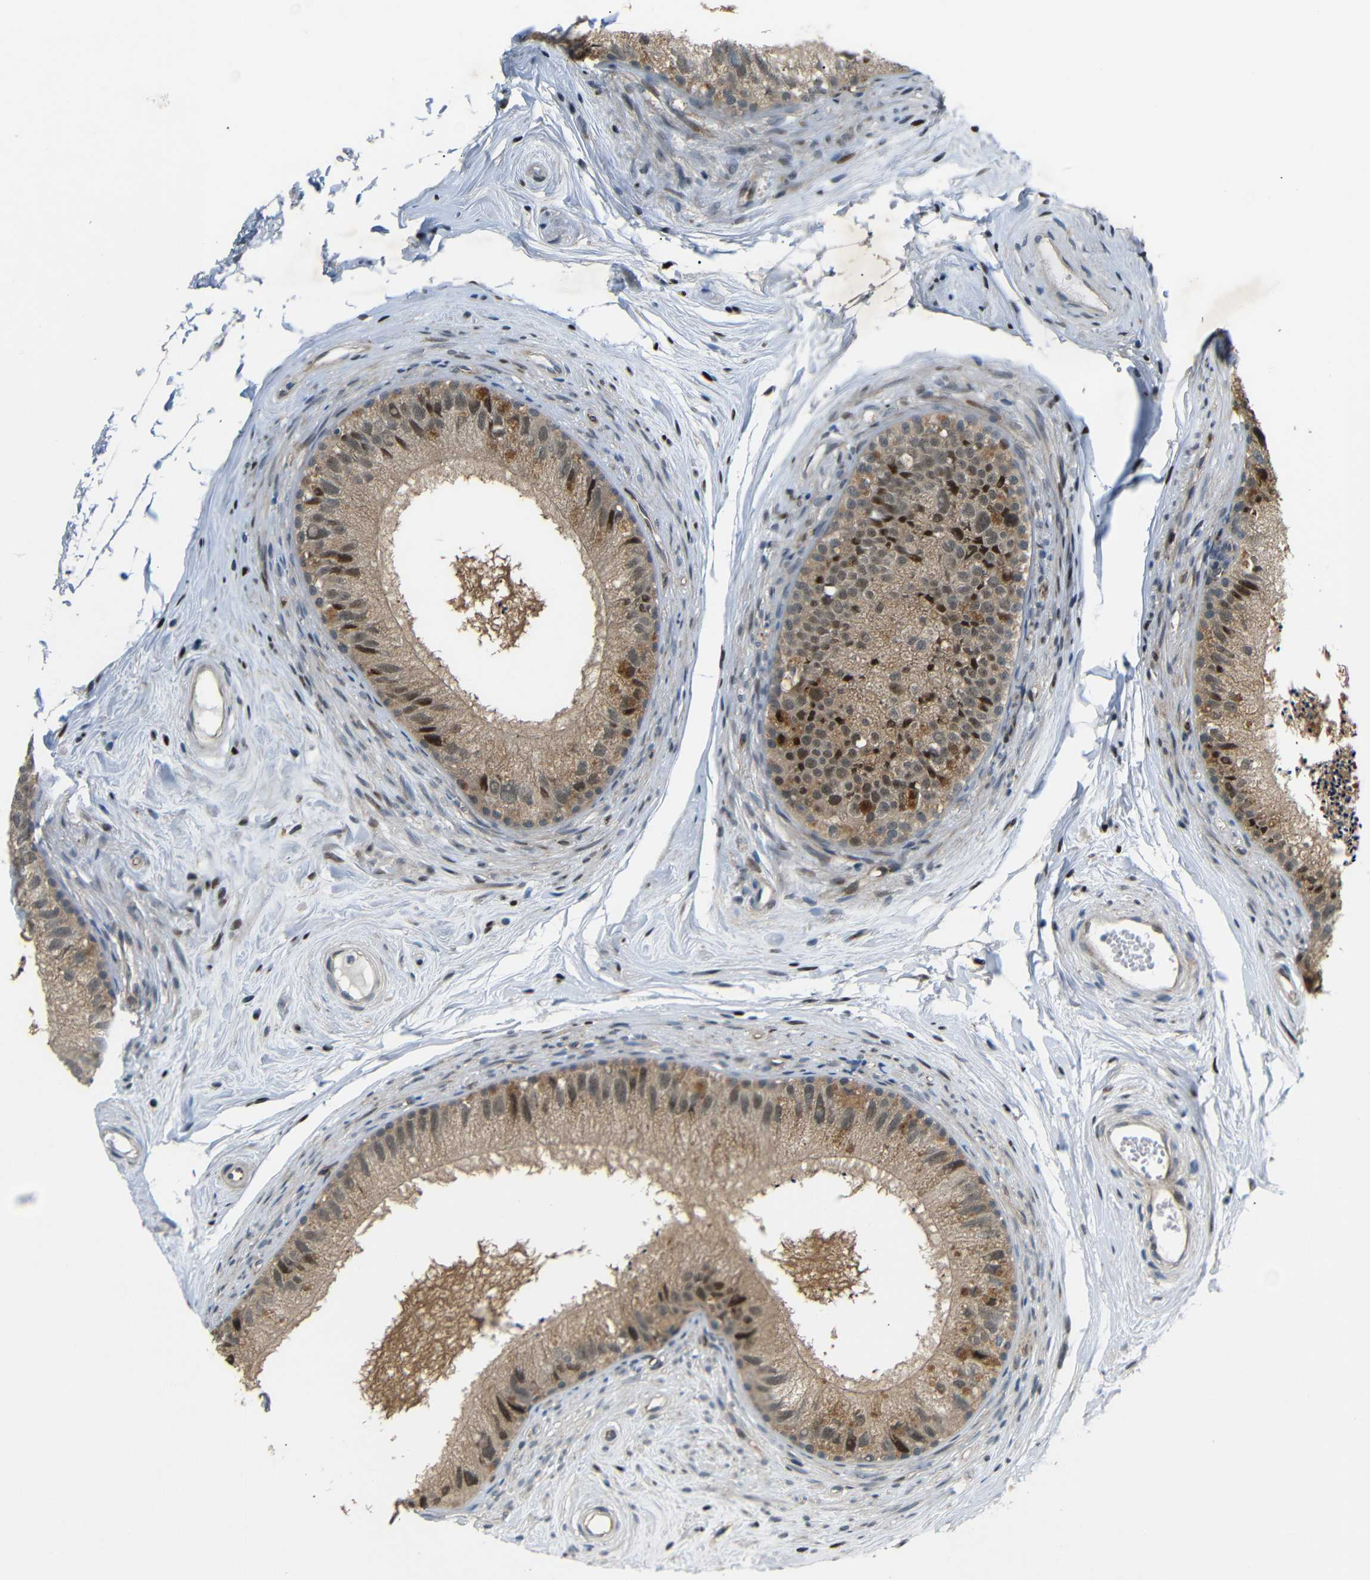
{"staining": {"intensity": "moderate", "quantity": "25%-75%", "location": "cytoplasmic/membranous,nuclear"}, "tissue": "epididymis", "cell_type": "Glandular cells", "image_type": "normal", "snomed": [{"axis": "morphology", "description": "Normal tissue, NOS"}, {"axis": "topography", "description": "Epididymis"}], "caption": "Approximately 25%-75% of glandular cells in normal epididymis exhibit moderate cytoplasmic/membranous,nuclear protein staining as visualized by brown immunohistochemical staining.", "gene": "SYDE1", "patient": {"sex": "male", "age": 56}}